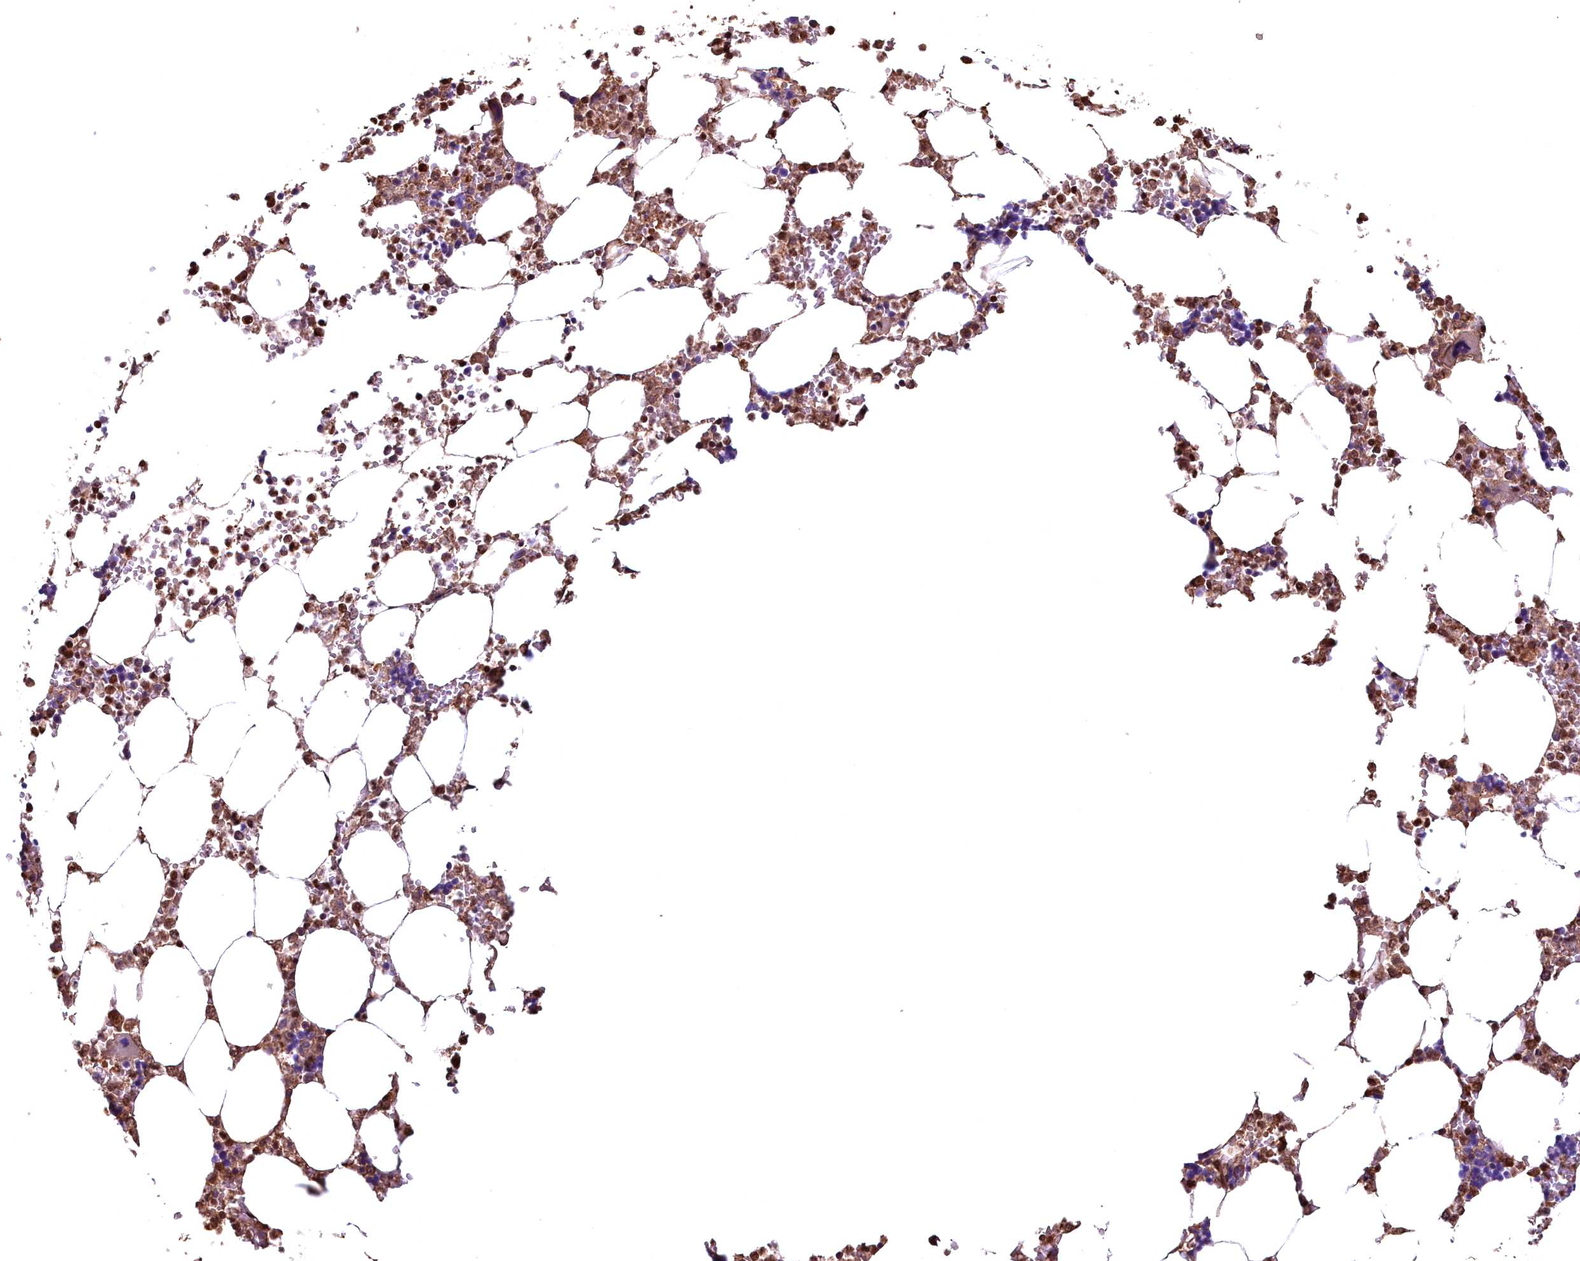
{"staining": {"intensity": "moderate", "quantity": "25%-75%", "location": "cytoplasmic/membranous,nuclear"}, "tissue": "bone marrow", "cell_type": "Hematopoietic cells", "image_type": "normal", "snomed": [{"axis": "morphology", "description": "Normal tissue, NOS"}, {"axis": "topography", "description": "Bone marrow"}], "caption": "This image displays IHC staining of benign human bone marrow, with medium moderate cytoplasmic/membranous,nuclear positivity in about 25%-75% of hematopoietic cells.", "gene": "GAPDH", "patient": {"sex": "male", "age": 64}}